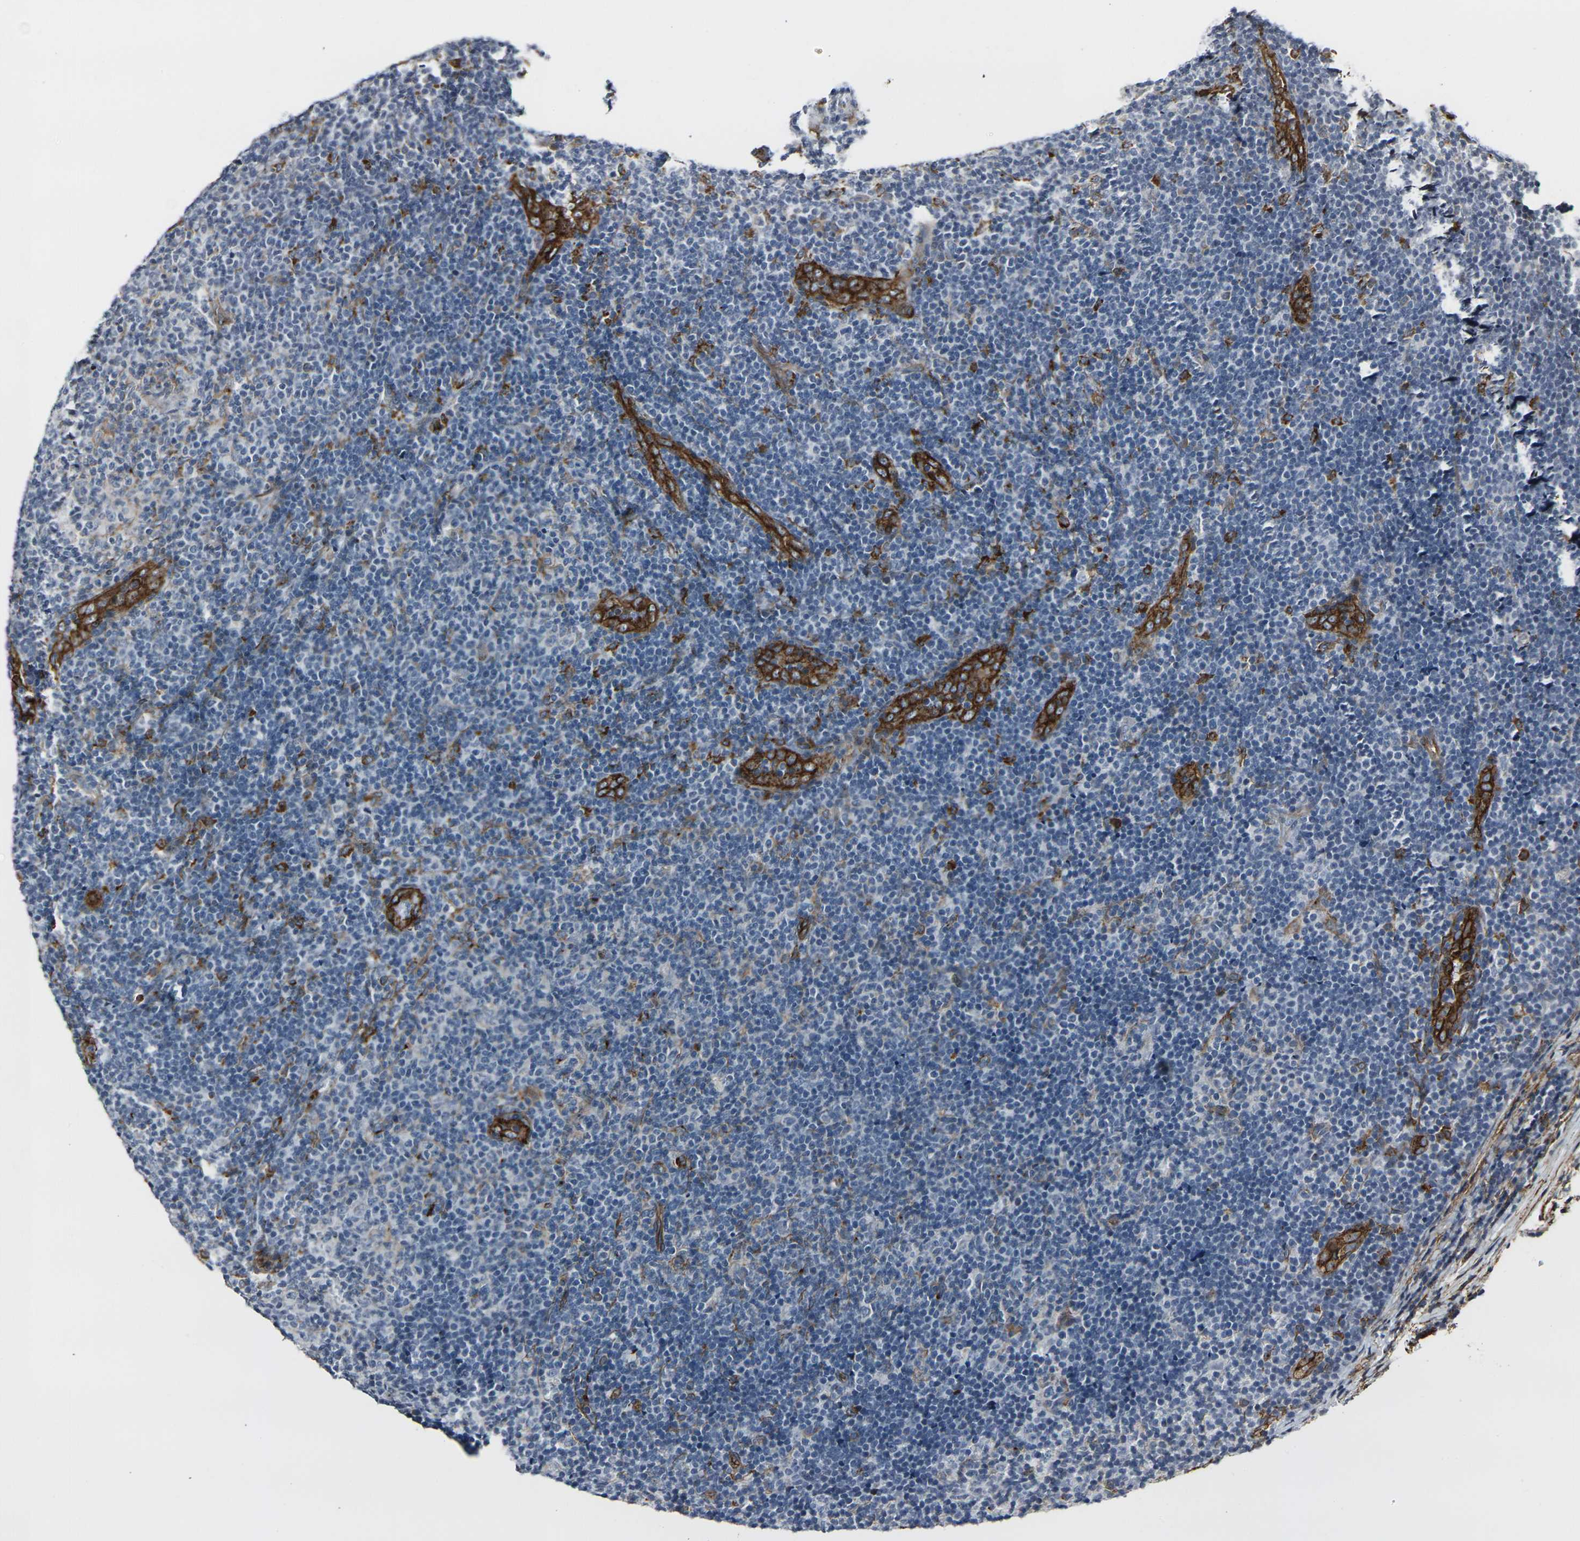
{"staining": {"intensity": "moderate", "quantity": "<25%", "location": "cytoplasmic/membranous"}, "tissue": "lymphoma", "cell_type": "Tumor cells", "image_type": "cancer", "snomed": [{"axis": "morphology", "description": "Malignant lymphoma, non-Hodgkin's type, Low grade"}, {"axis": "topography", "description": "Lymph node"}], "caption": "Immunohistochemical staining of malignant lymphoma, non-Hodgkin's type (low-grade) shows low levels of moderate cytoplasmic/membranous protein expression in about <25% of tumor cells. (DAB (3,3'-diaminobenzidine) IHC with brightfield microscopy, high magnification).", "gene": "MYOF", "patient": {"sex": "male", "age": 83}}